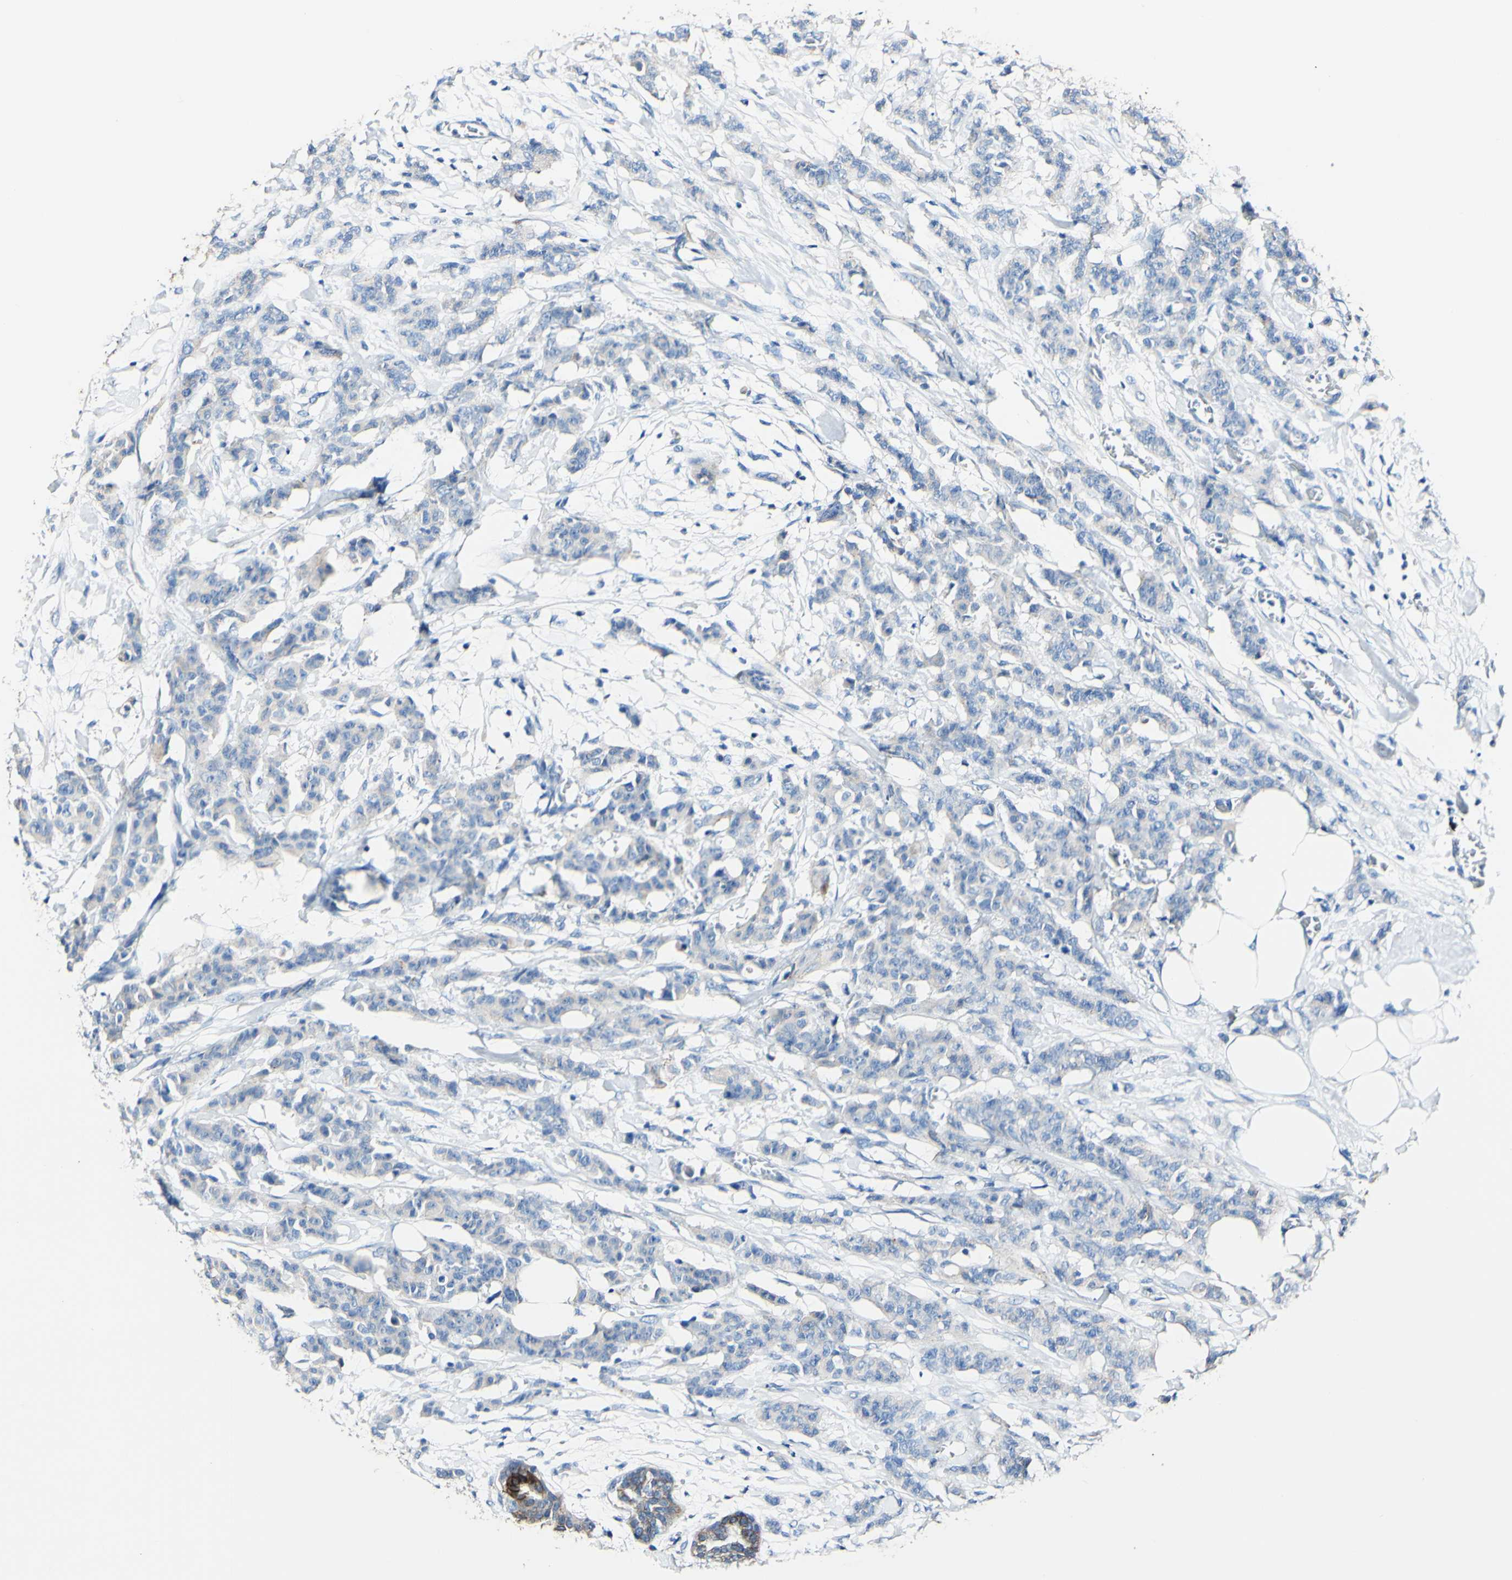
{"staining": {"intensity": "negative", "quantity": "none", "location": "none"}, "tissue": "breast cancer", "cell_type": "Tumor cells", "image_type": "cancer", "snomed": [{"axis": "morphology", "description": "Normal tissue, NOS"}, {"axis": "morphology", "description": "Duct carcinoma"}, {"axis": "topography", "description": "Breast"}], "caption": "This is a photomicrograph of IHC staining of invasive ductal carcinoma (breast), which shows no positivity in tumor cells.", "gene": "DSC2", "patient": {"sex": "female", "age": 40}}